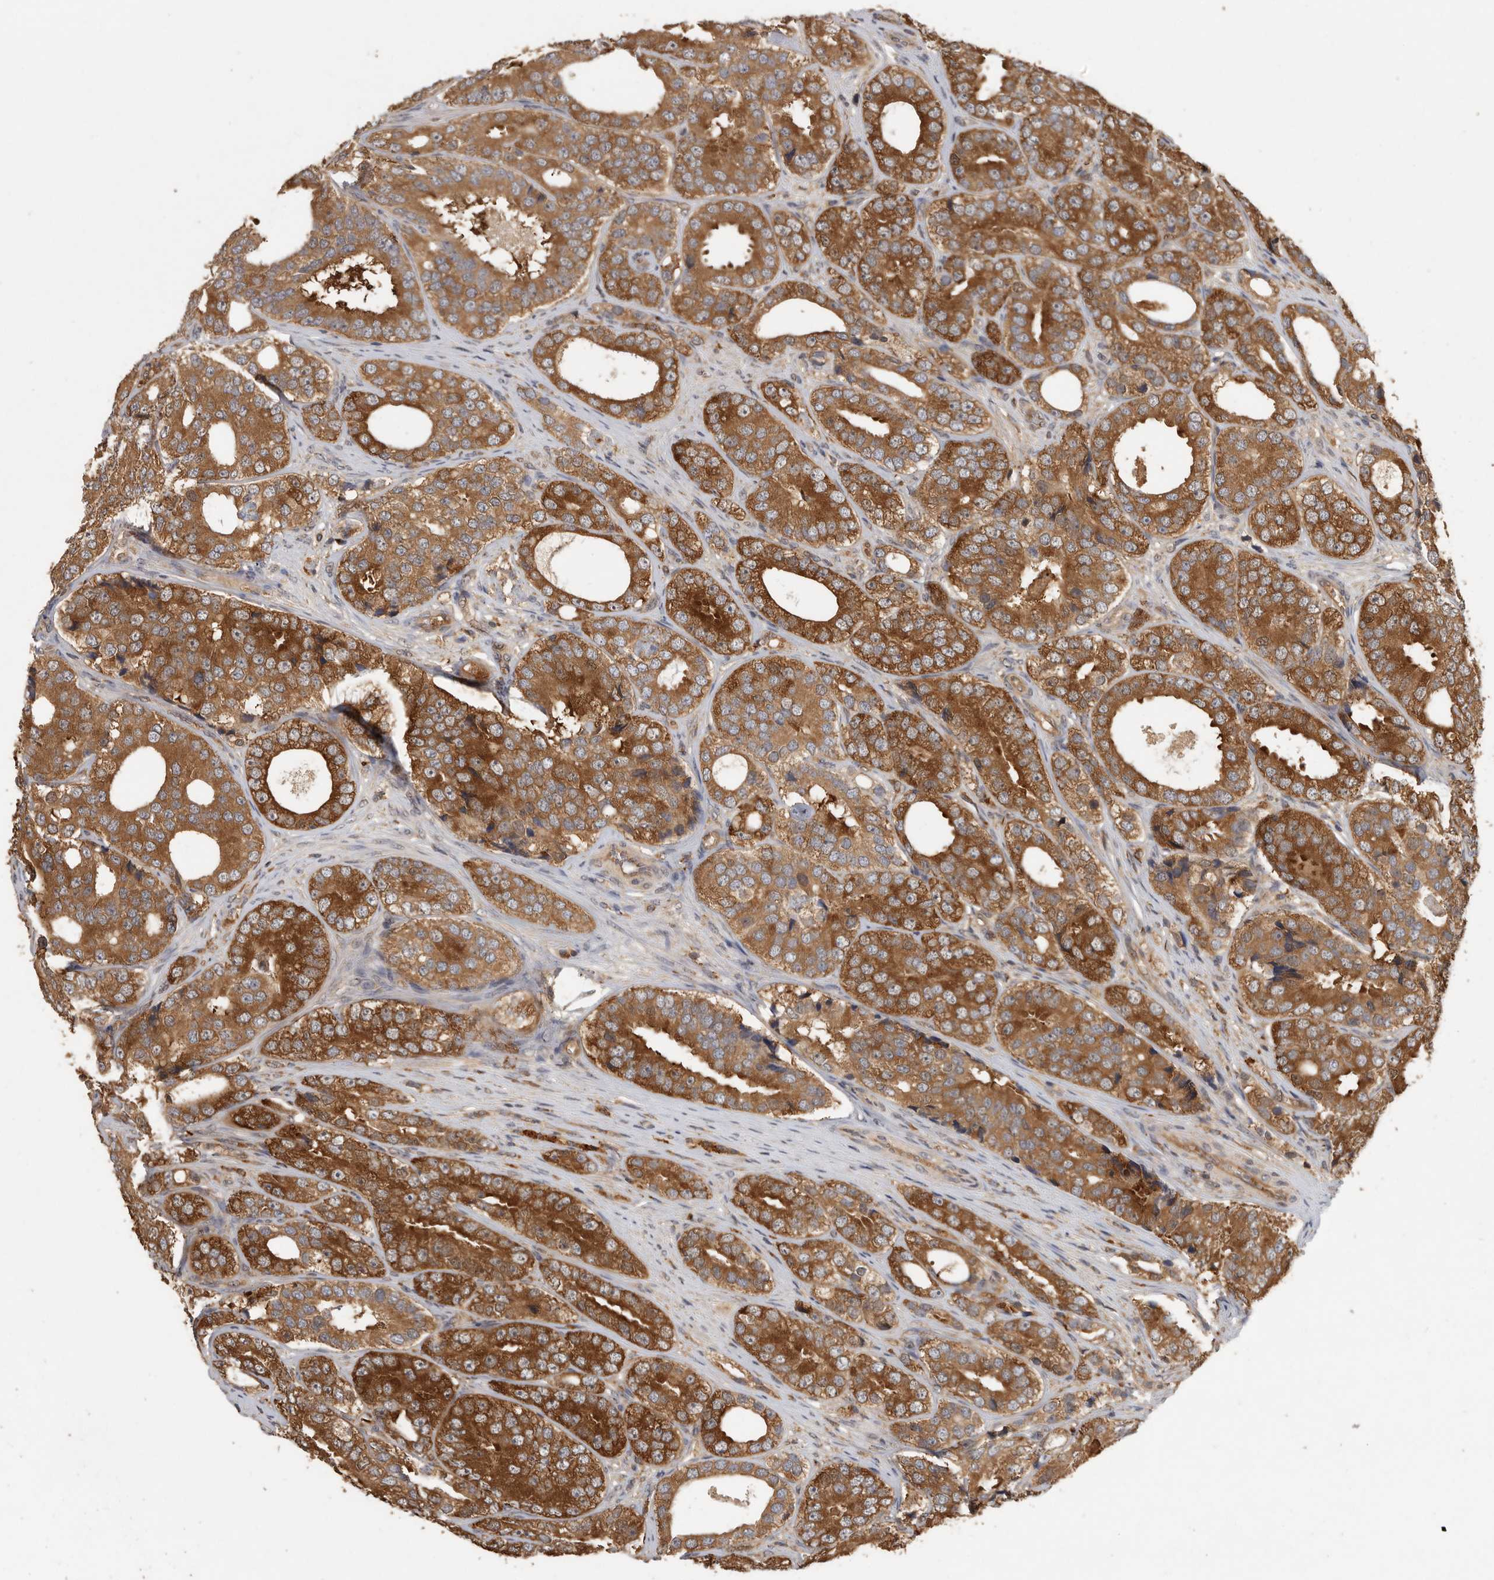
{"staining": {"intensity": "strong", "quantity": ">75%", "location": "cytoplasmic/membranous"}, "tissue": "prostate cancer", "cell_type": "Tumor cells", "image_type": "cancer", "snomed": [{"axis": "morphology", "description": "Adenocarcinoma, High grade"}, {"axis": "topography", "description": "Prostate"}], "caption": "Immunohistochemical staining of prostate cancer (high-grade adenocarcinoma) demonstrates high levels of strong cytoplasmic/membranous staining in about >75% of tumor cells. The protein is shown in brown color, while the nuclei are stained blue.", "gene": "CCT8", "patient": {"sex": "male", "age": 56}}